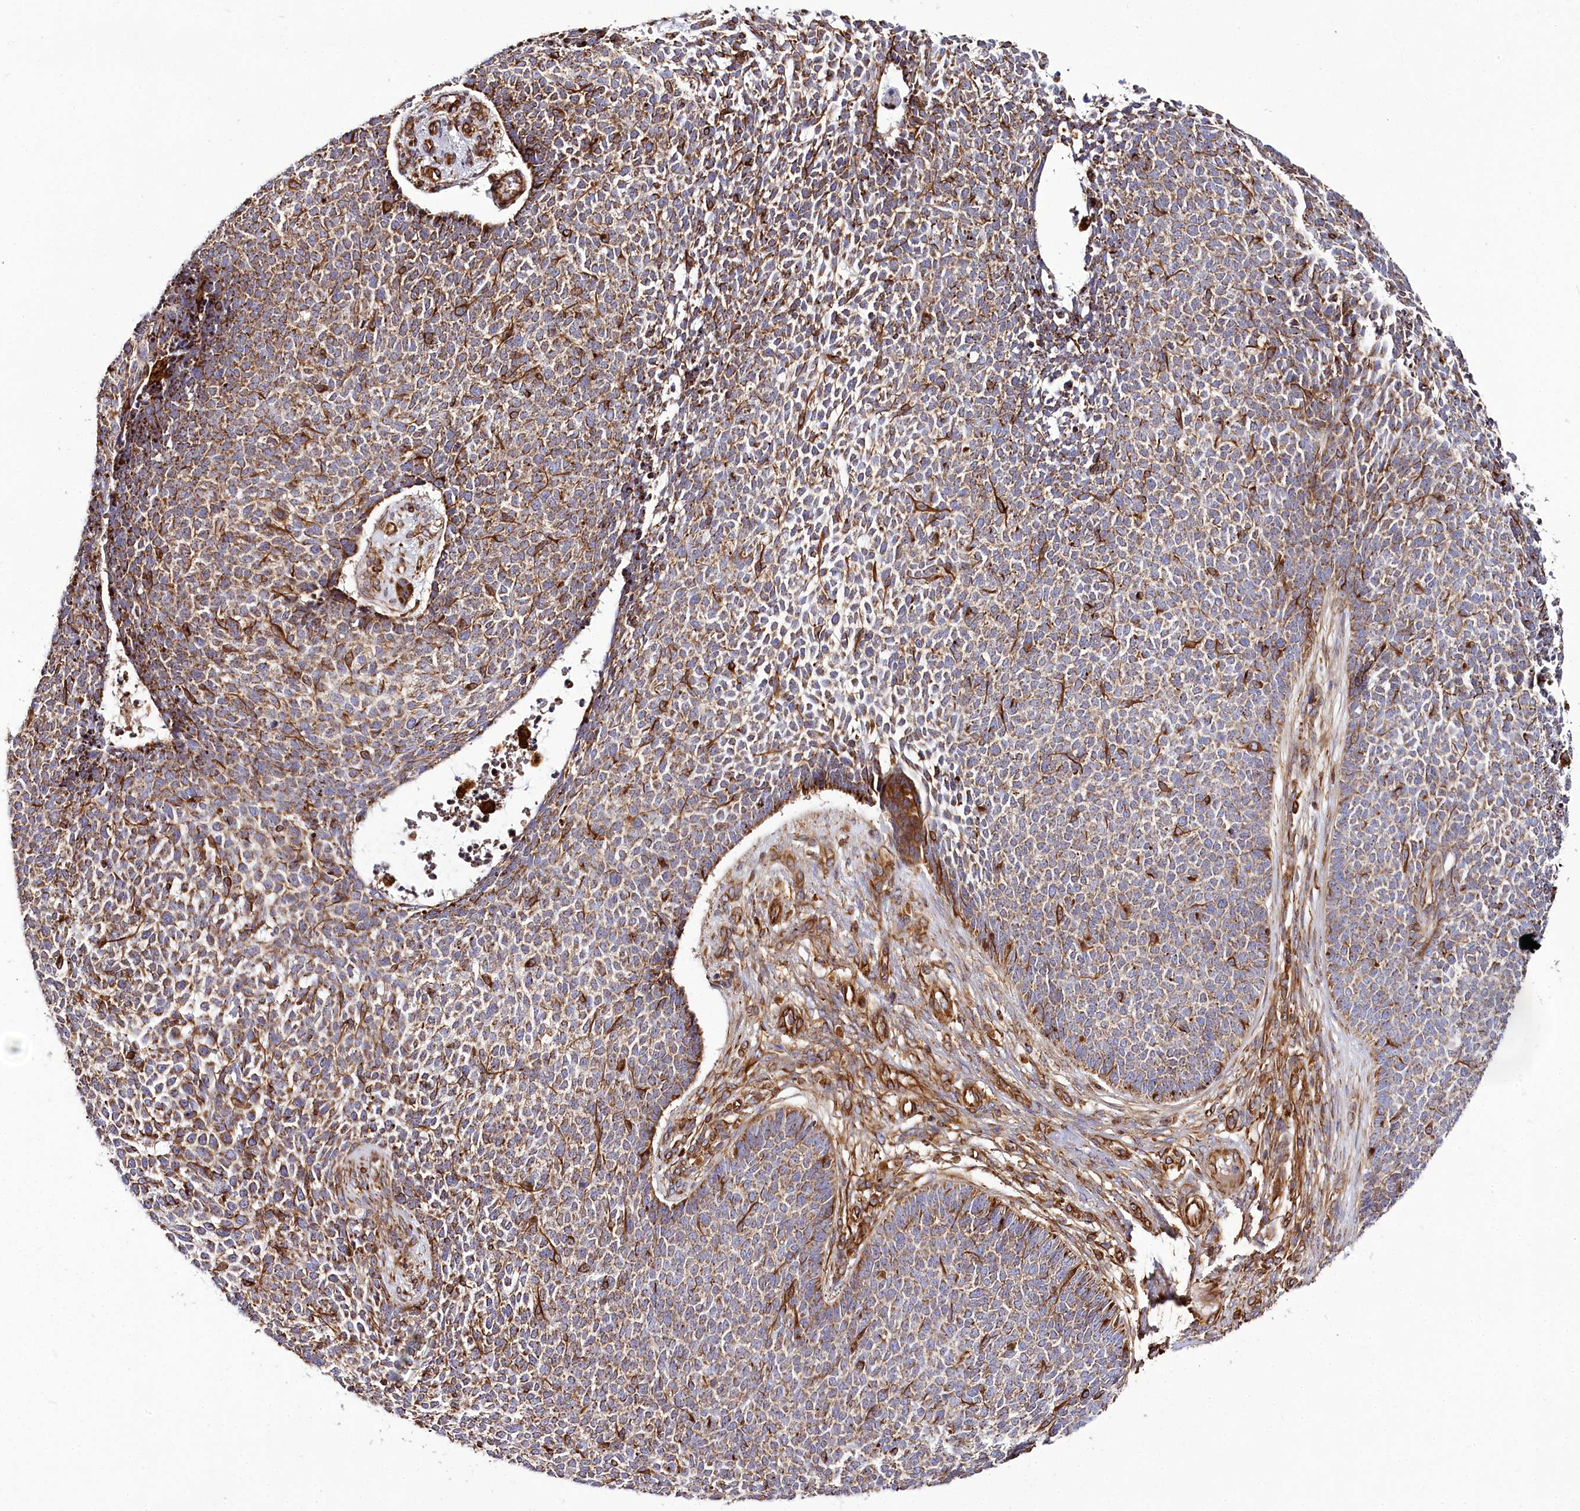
{"staining": {"intensity": "moderate", "quantity": ">75%", "location": "cytoplasmic/membranous"}, "tissue": "skin cancer", "cell_type": "Tumor cells", "image_type": "cancer", "snomed": [{"axis": "morphology", "description": "Basal cell carcinoma"}, {"axis": "topography", "description": "Skin"}], "caption": "Protein expression analysis of human basal cell carcinoma (skin) reveals moderate cytoplasmic/membranous expression in approximately >75% of tumor cells.", "gene": "THUMPD3", "patient": {"sex": "female", "age": 84}}